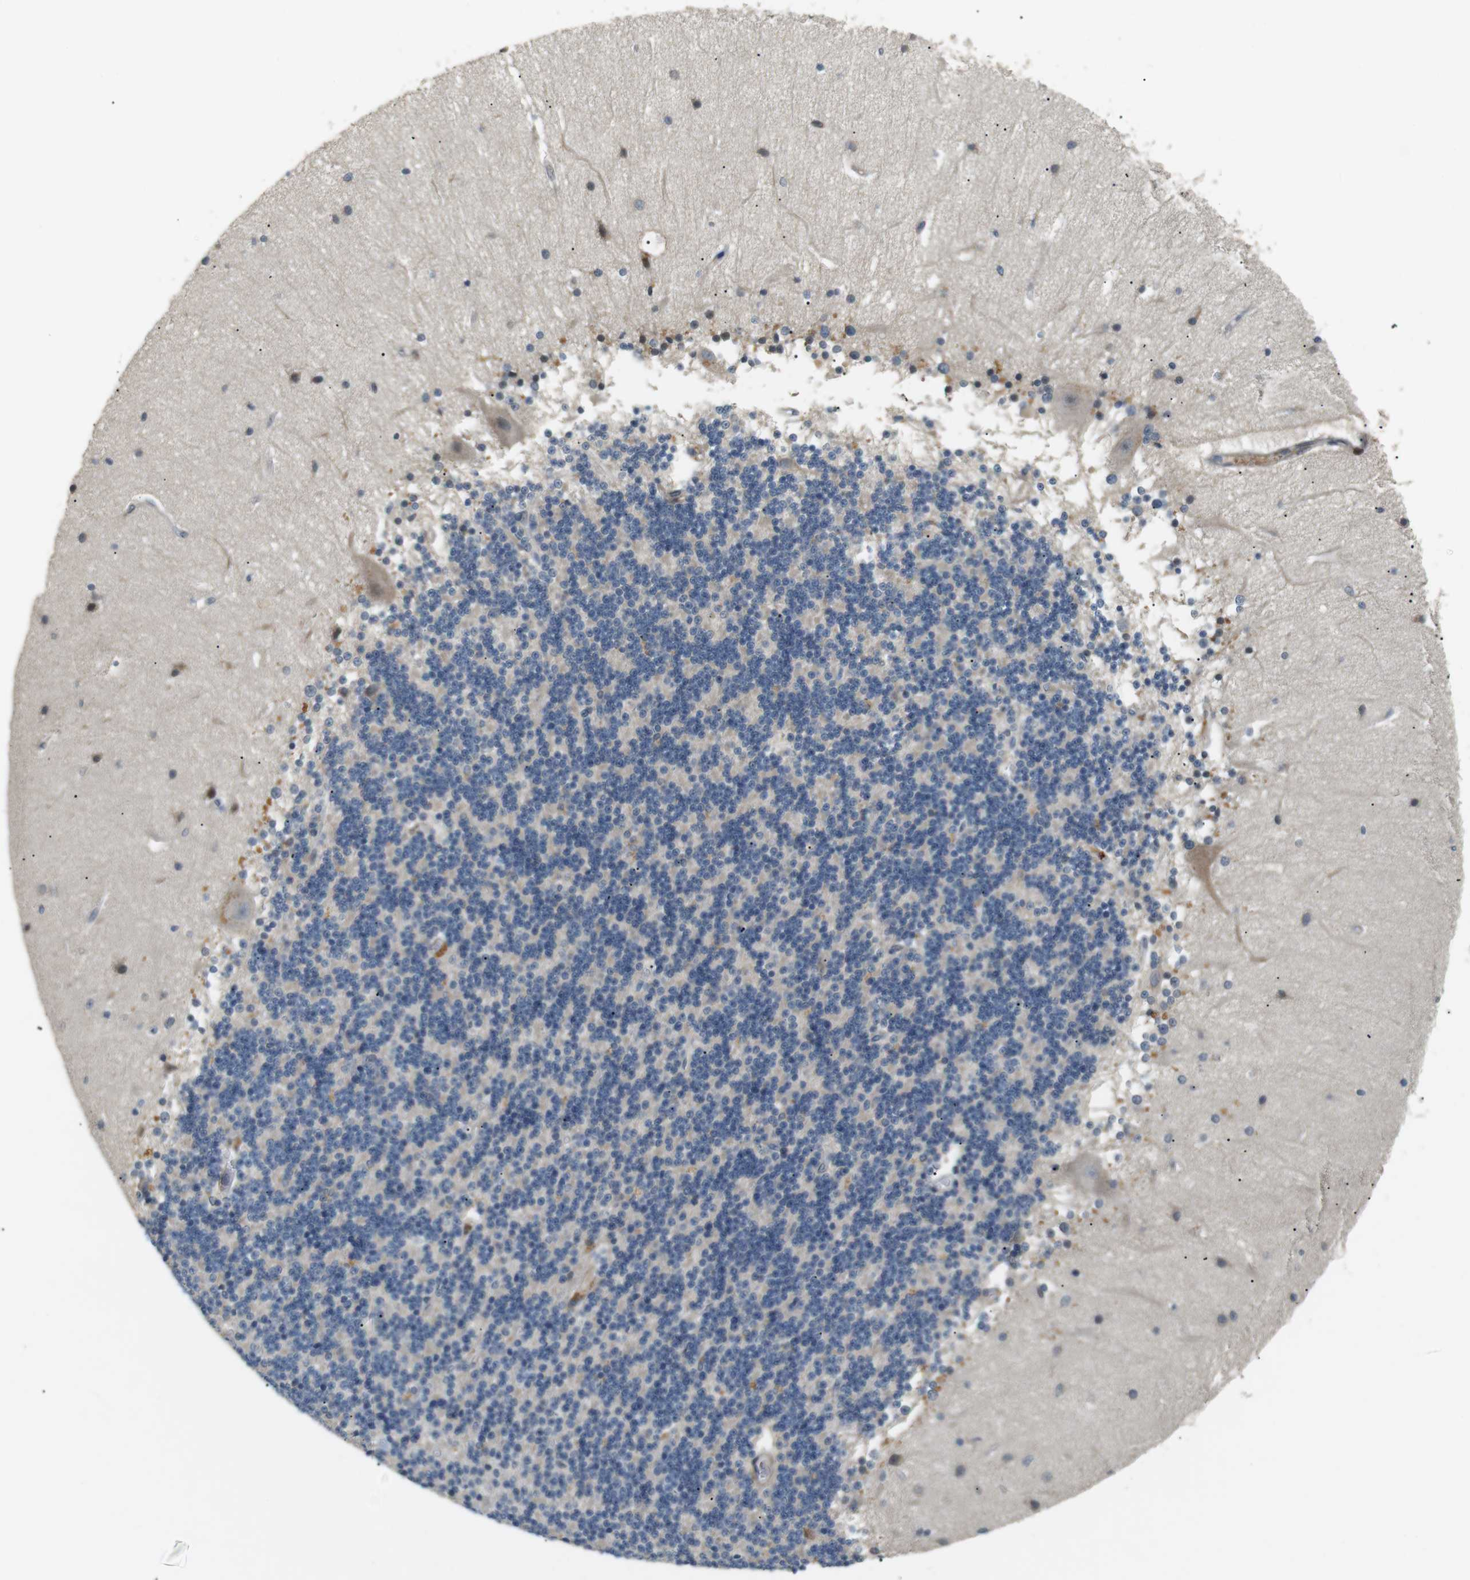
{"staining": {"intensity": "weak", "quantity": "<25%", "location": "cytoplasmic/membranous"}, "tissue": "cerebellum", "cell_type": "Cells in granular layer", "image_type": "normal", "snomed": [{"axis": "morphology", "description": "Normal tissue, NOS"}, {"axis": "topography", "description": "Cerebellum"}], "caption": "Immunohistochemistry (IHC) of benign human cerebellum shows no staining in cells in granular layer.", "gene": "P2RY1", "patient": {"sex": "female", "age": 54}}